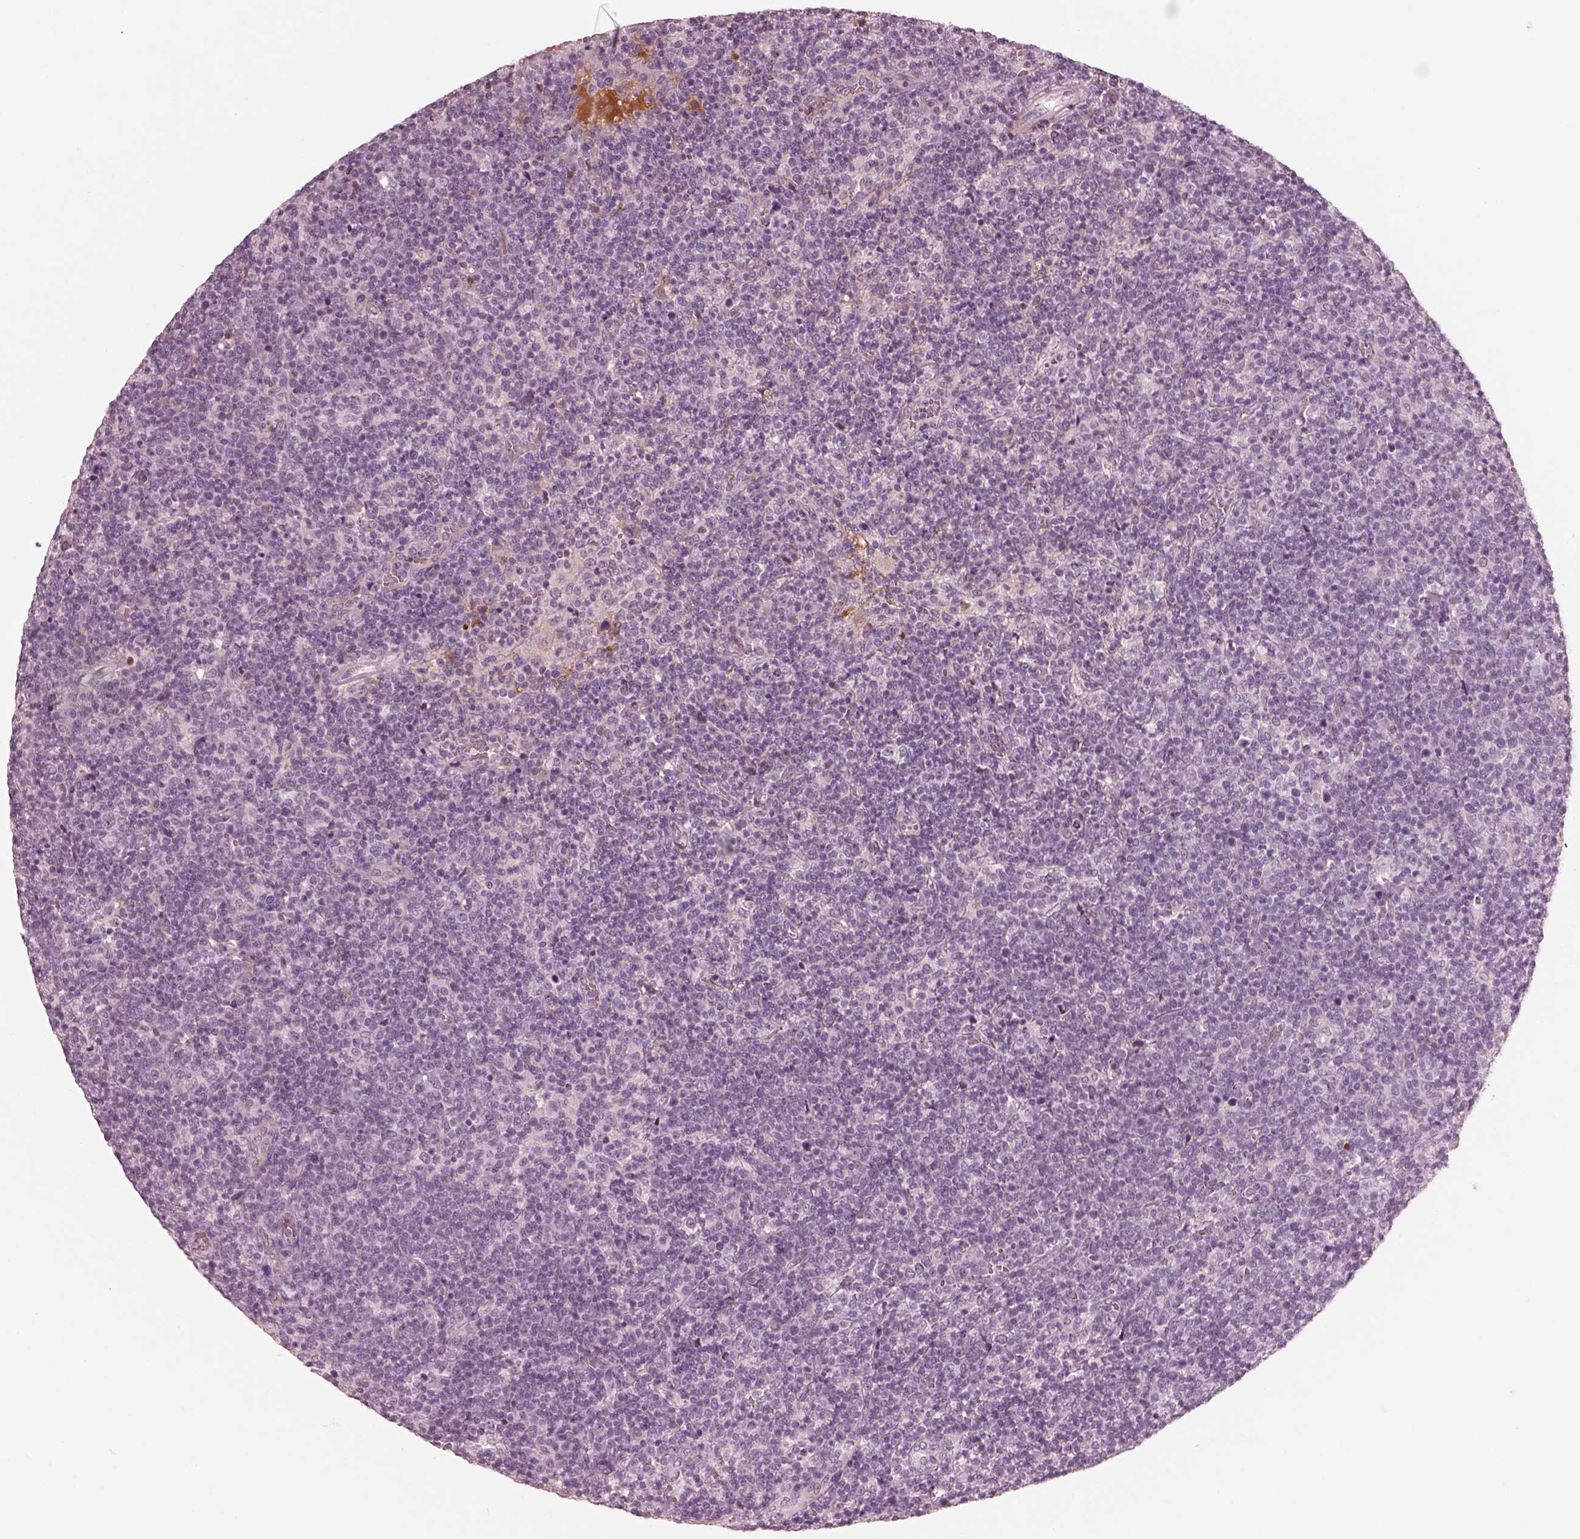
{"staining": {"intensity": "negative", "quantity": "none", "location": "none"}, "tissue": "lymphoma", "cell_type": "Tumor cells", "image_type": "cancer", "snomed": [{"axis": "morphology", "description": "Malignant lymphoma, non-Hodgkin's type, High grade"}, {"axis": "topography", "description": "Lymph node"}], "caption": "Histopathology image shows no significant protein expression in tumor cells of lymphoma.", "gene": "KCNA2", "patient": {"sex": "male", "age": 61}}